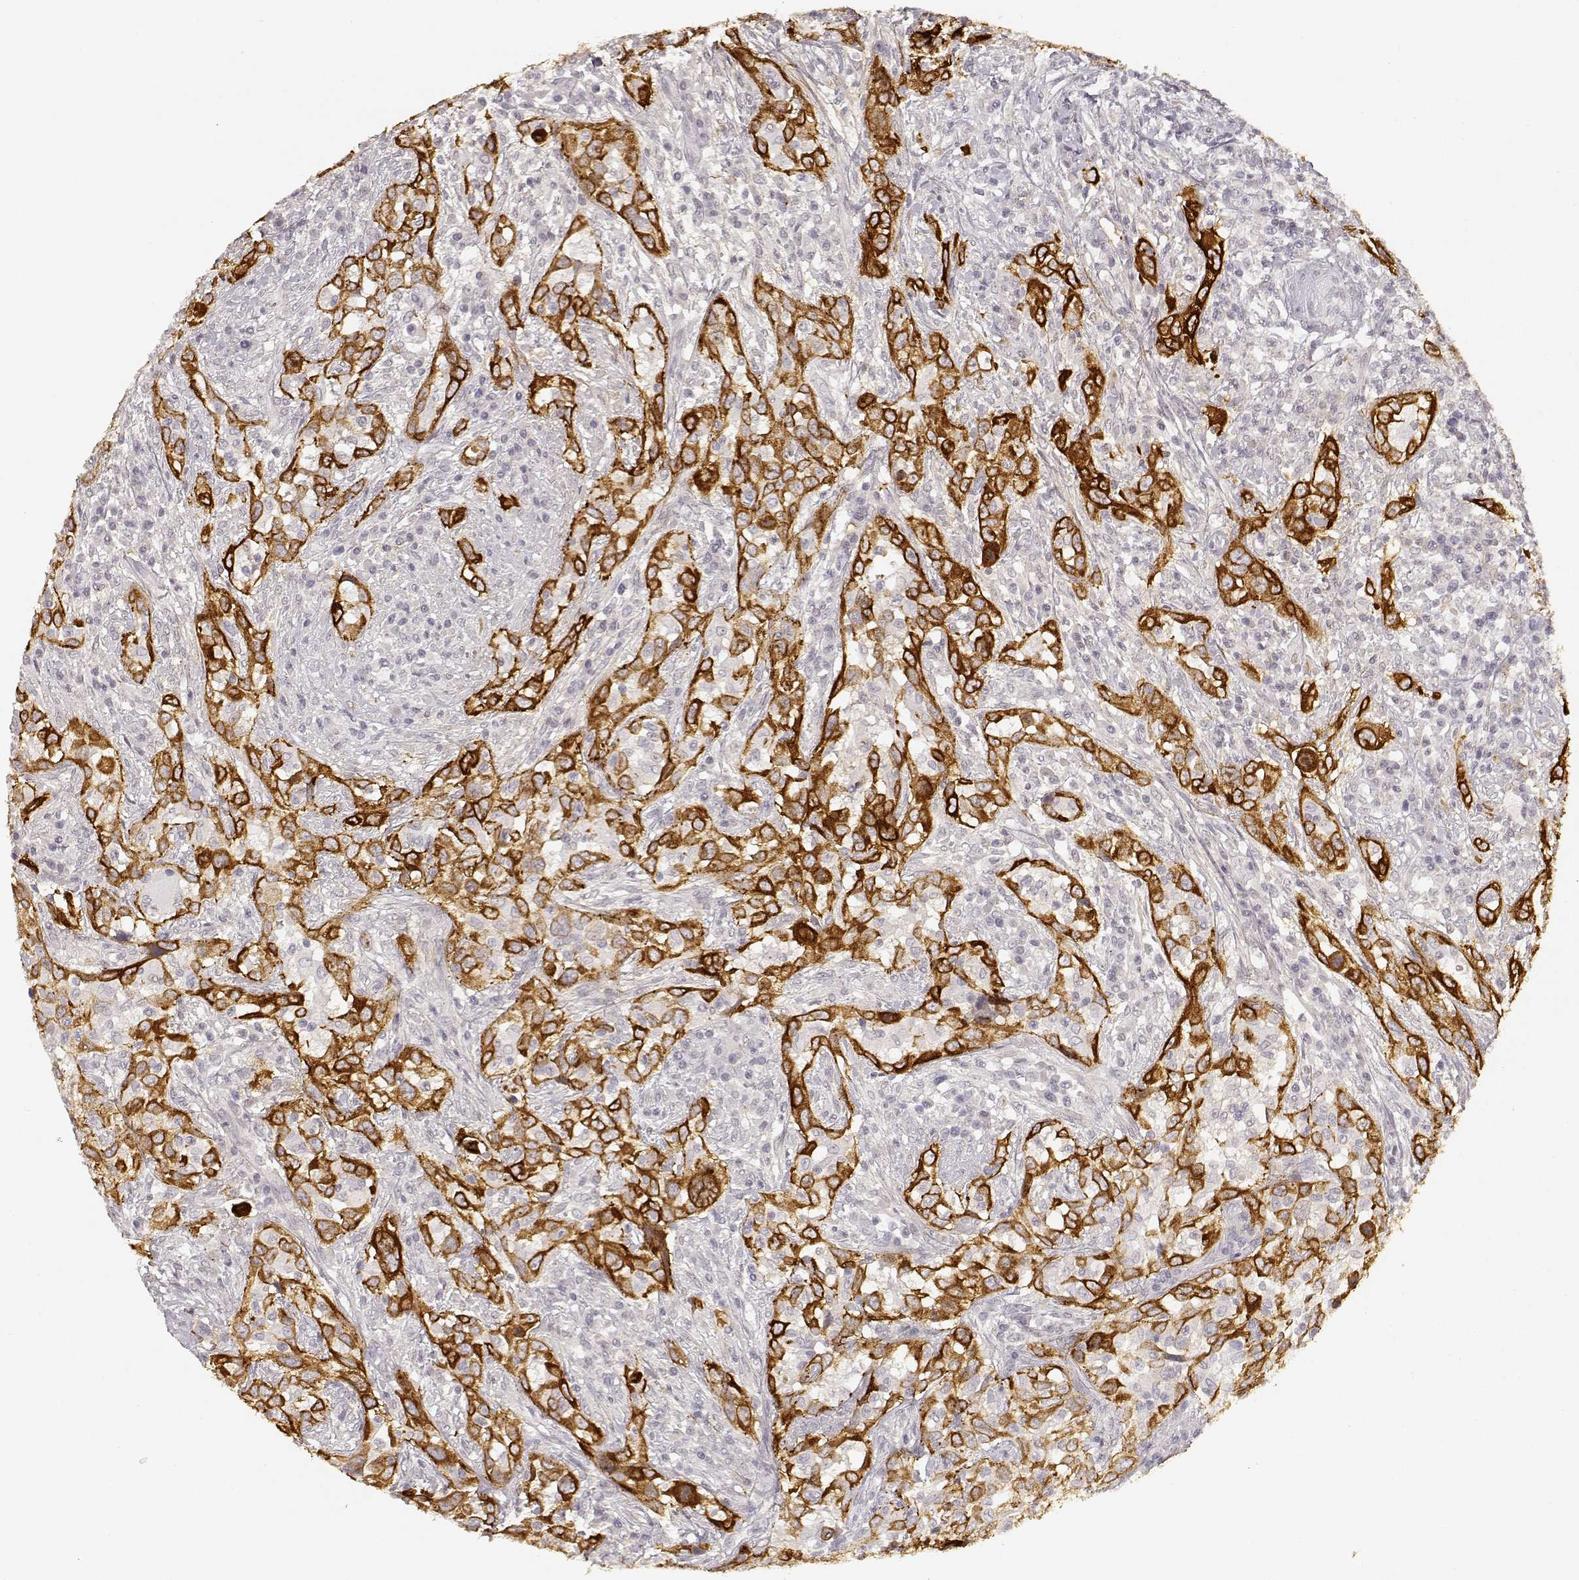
{"staining": {"intensity": "strong", "quantity": ">75%", "location": "cytoplasmic/membranous"}, "tissue": "urothelial cancer", "cell_type": "Tumor cells", "image_type": "cancer", "snomed": [{"axis": "morphology", "description": "Urothelial carcinoma, NOS"}, {"axis": "morphology", "description": "Urothelial carcinoma, High grade"}, {"axis": "topography", "description": "Urinary bladder"}], "caption": "A brown stain shows strong cytoplasmic/membranous expression of a protein in human transitional cell carcinoma tumor cells.", "gene": "LAMC2", "patient": {"sex": "female", "age": 64}}